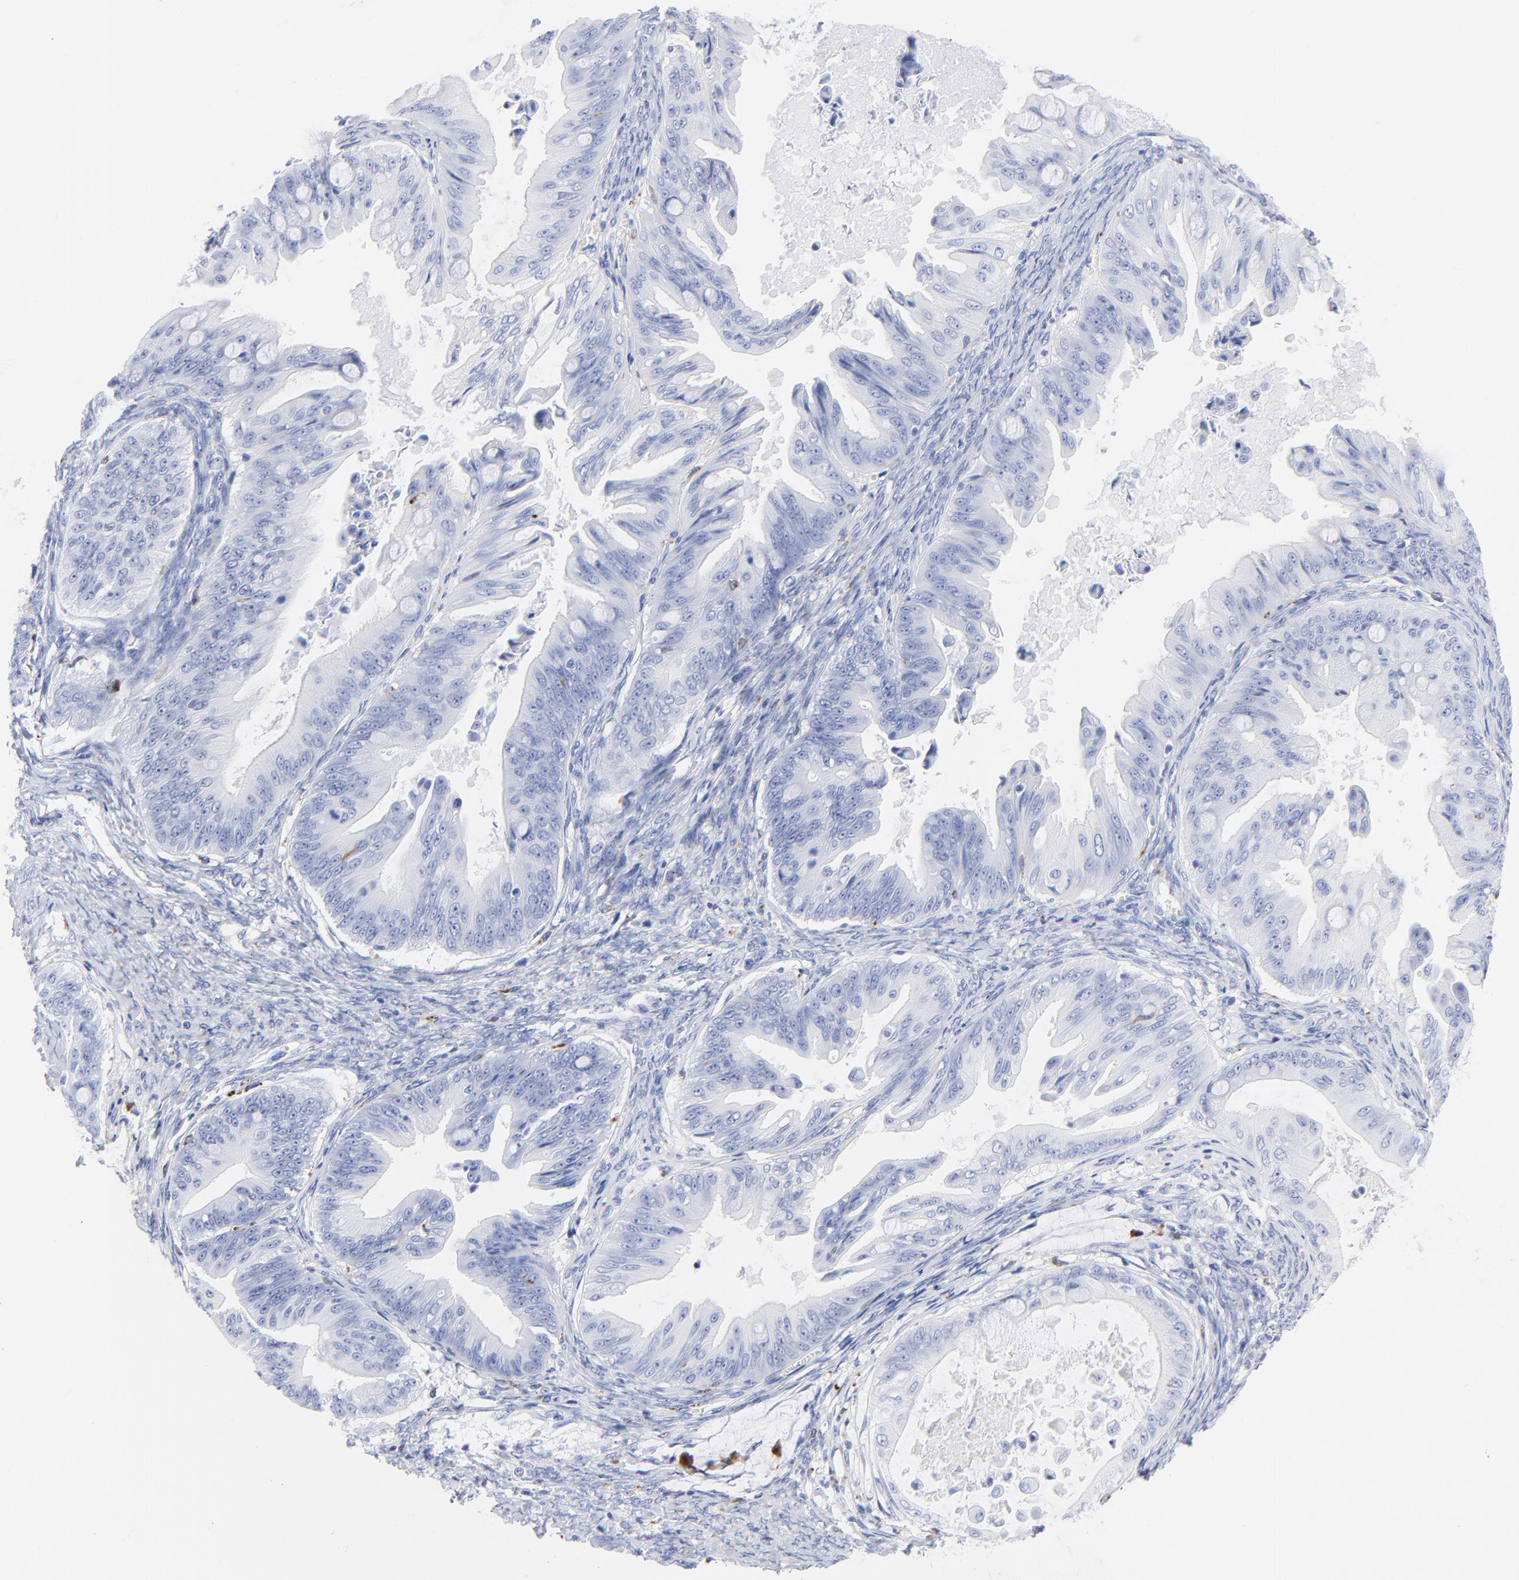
{"staining": {"intensity": "negative", "quantity": "none", "location": "none"}, "tissue": "ovarian cancer", "cell_type": "Tumor cells", "image_type": "cancer", "snomed": [{"axis": "morphology", "description": "Cystadenocarcinoma, mucinous, NOS"}, {"axis": "topography", "description": "Ovary"}], "caption": "Tumor cells show no significant positivity in mucinous cystadenocarcinoma (ovarian).", "gene": "CPVL", "patient": {"sex": "female", "age": 37}}